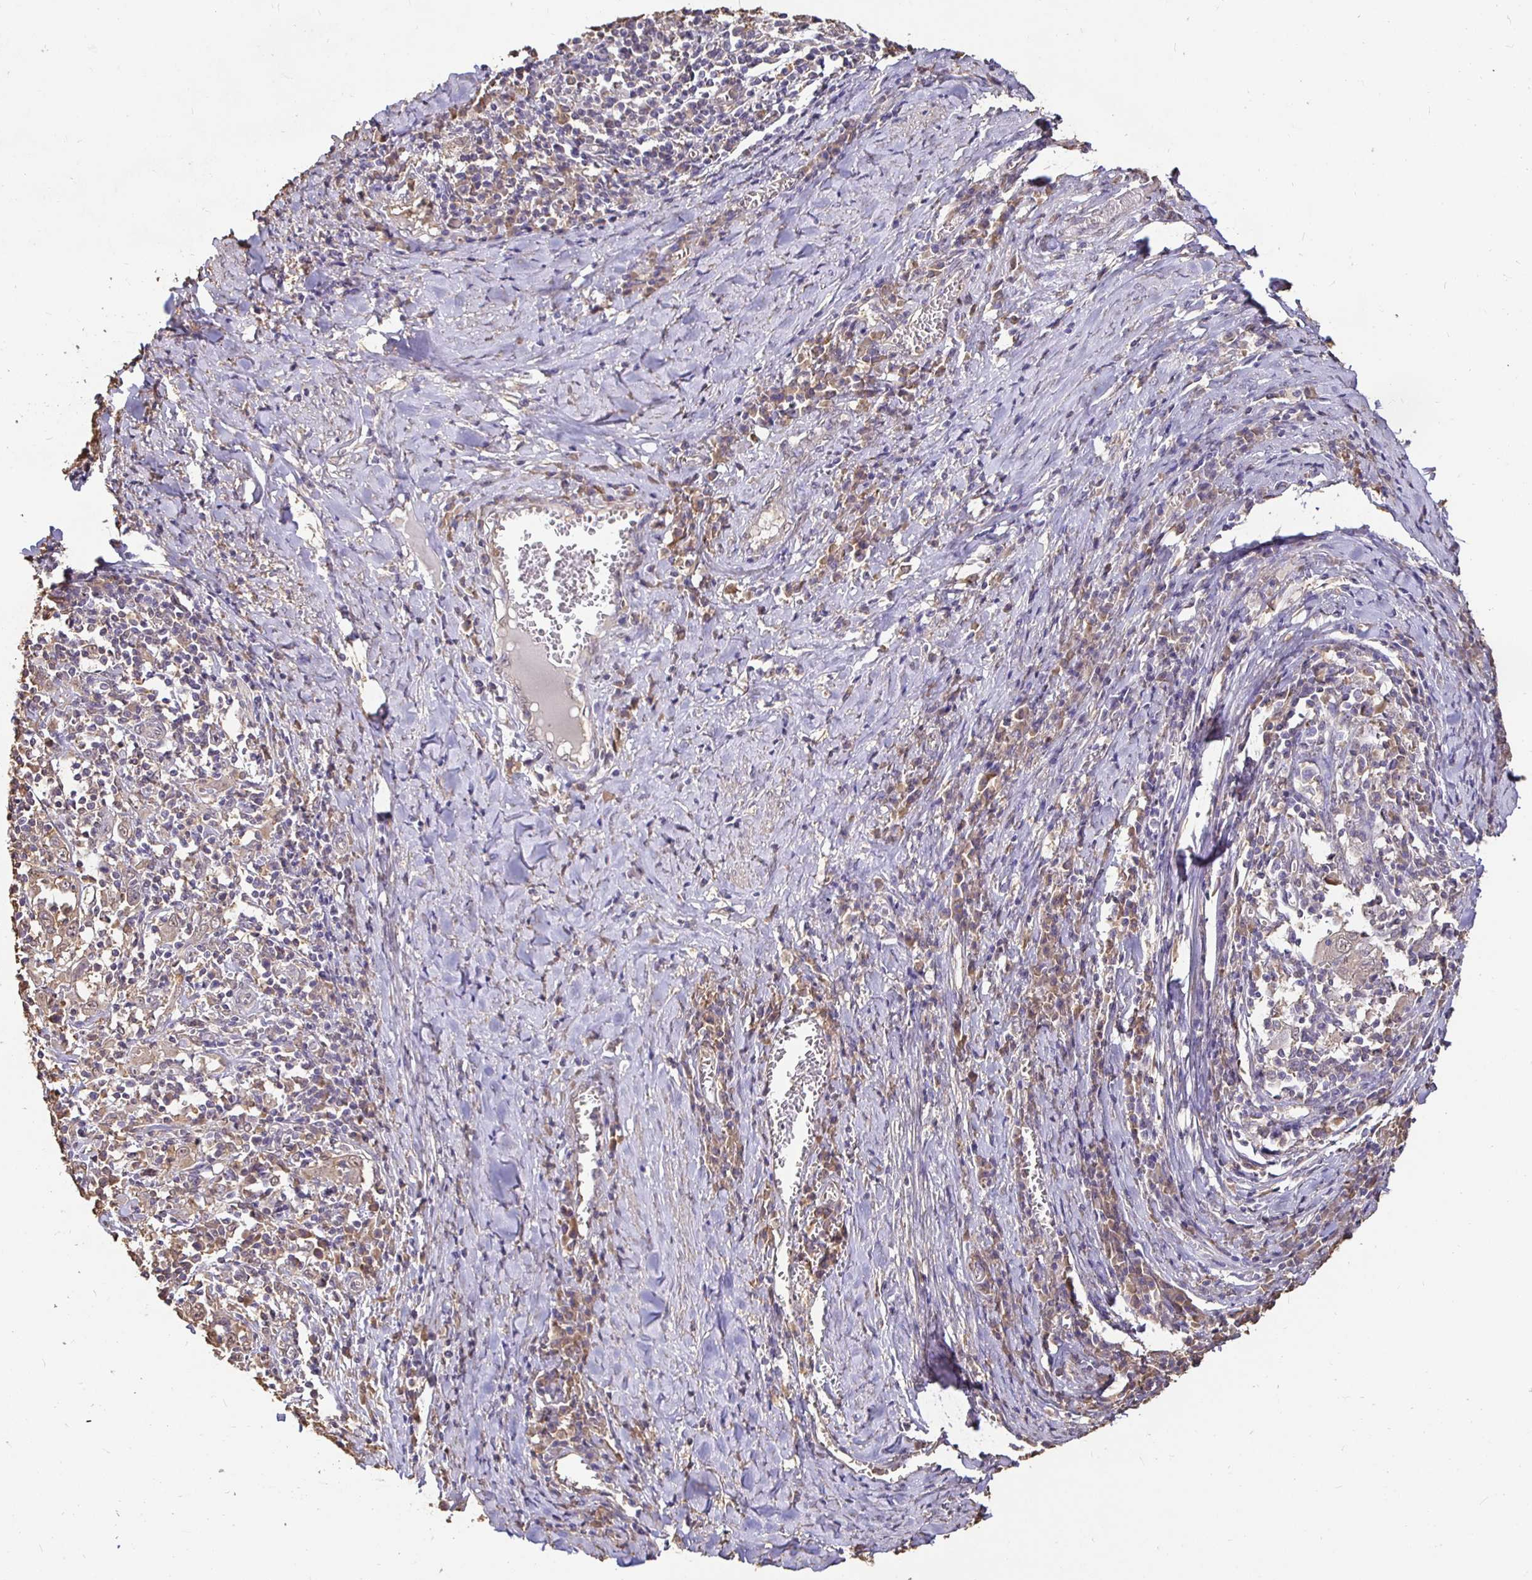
{"staining": {"intensity": "weak", "quantity": "<25%", "location": "cytoplasmic/membranous"}, "tissue": "cervical cancer", "cell_type": "Tumor cells", "image_type": "cancer", "snomed": [{"axis": "morphology", "description": "Squamous cell carcinoma, NOS"}, {"axis": "topography", "description": "Cervix"}], "caption": "This is a photomicrograph of immunohistochemistry (IHC) staining of cervical cancer (squamous cell carcinoma), which shows no positivity in tumor cells. The staining is performed using DAB (3,3'-diaminobenzidine) brown chromogen with nuclei counter-stained in using hematoxylin.", "gene": "MAPK8IP3", "patient": {"sex": "female", "age": 46}}